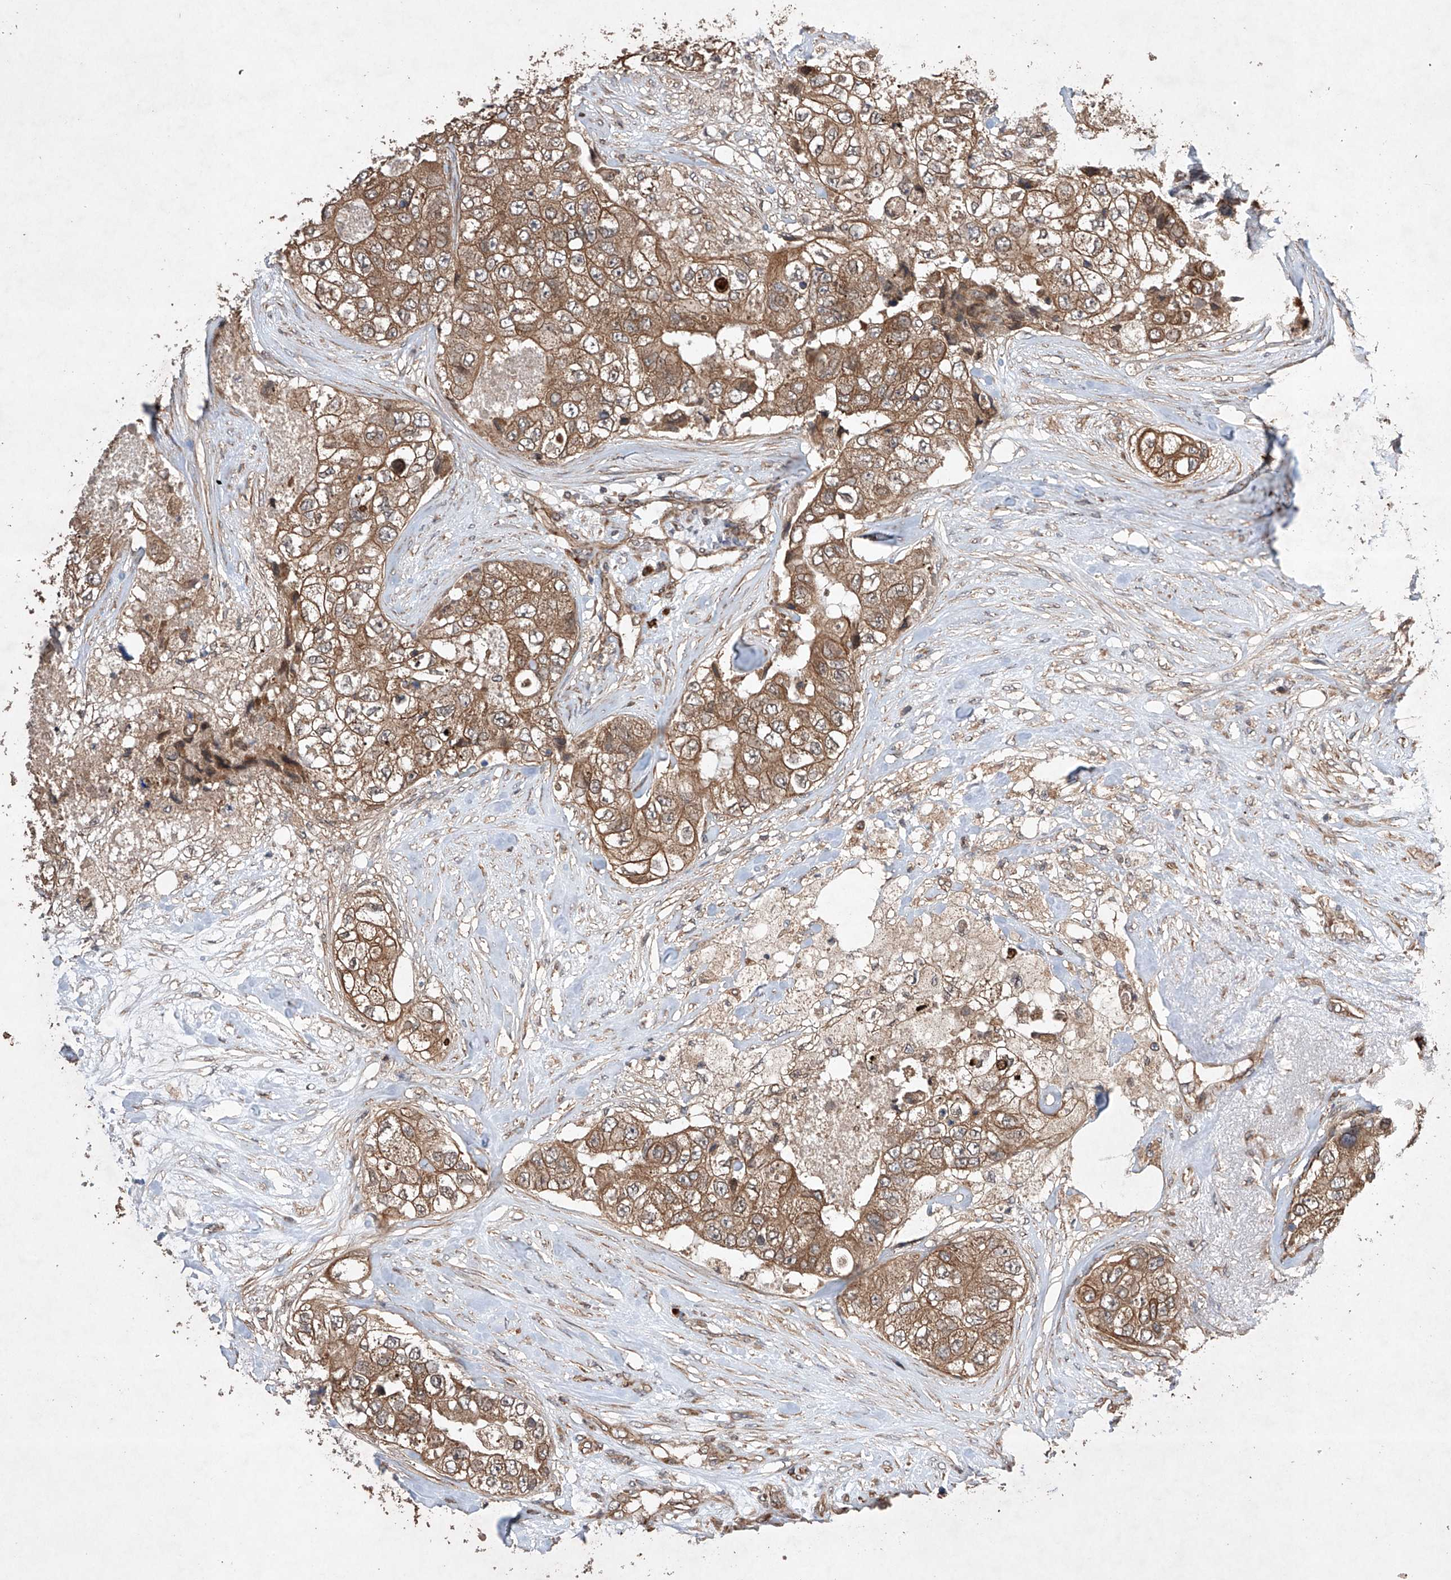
{"staining": {"intensity": "moderate", "quantity": ">75%", "location": "cytoplasmic/membranous"}, "tissue": "breast cancer", "cell_type": "Tumor cells", "image_type": "cancer", "snomed": [{"axis": "morphology", "description": "Duct carcinoma"}, {"axis": "topography", "description": "Breast"}], "caption": "A high-resolution histopathology image shows immunohistochemistry staining of infiltrating ductal carcinoma (breast), which shows moderate cytoplasmic/membranous expression in approximately >75% of tumor cells.", "gene": "LURAP1", "patient": {"sex": "female", "age": 62}}